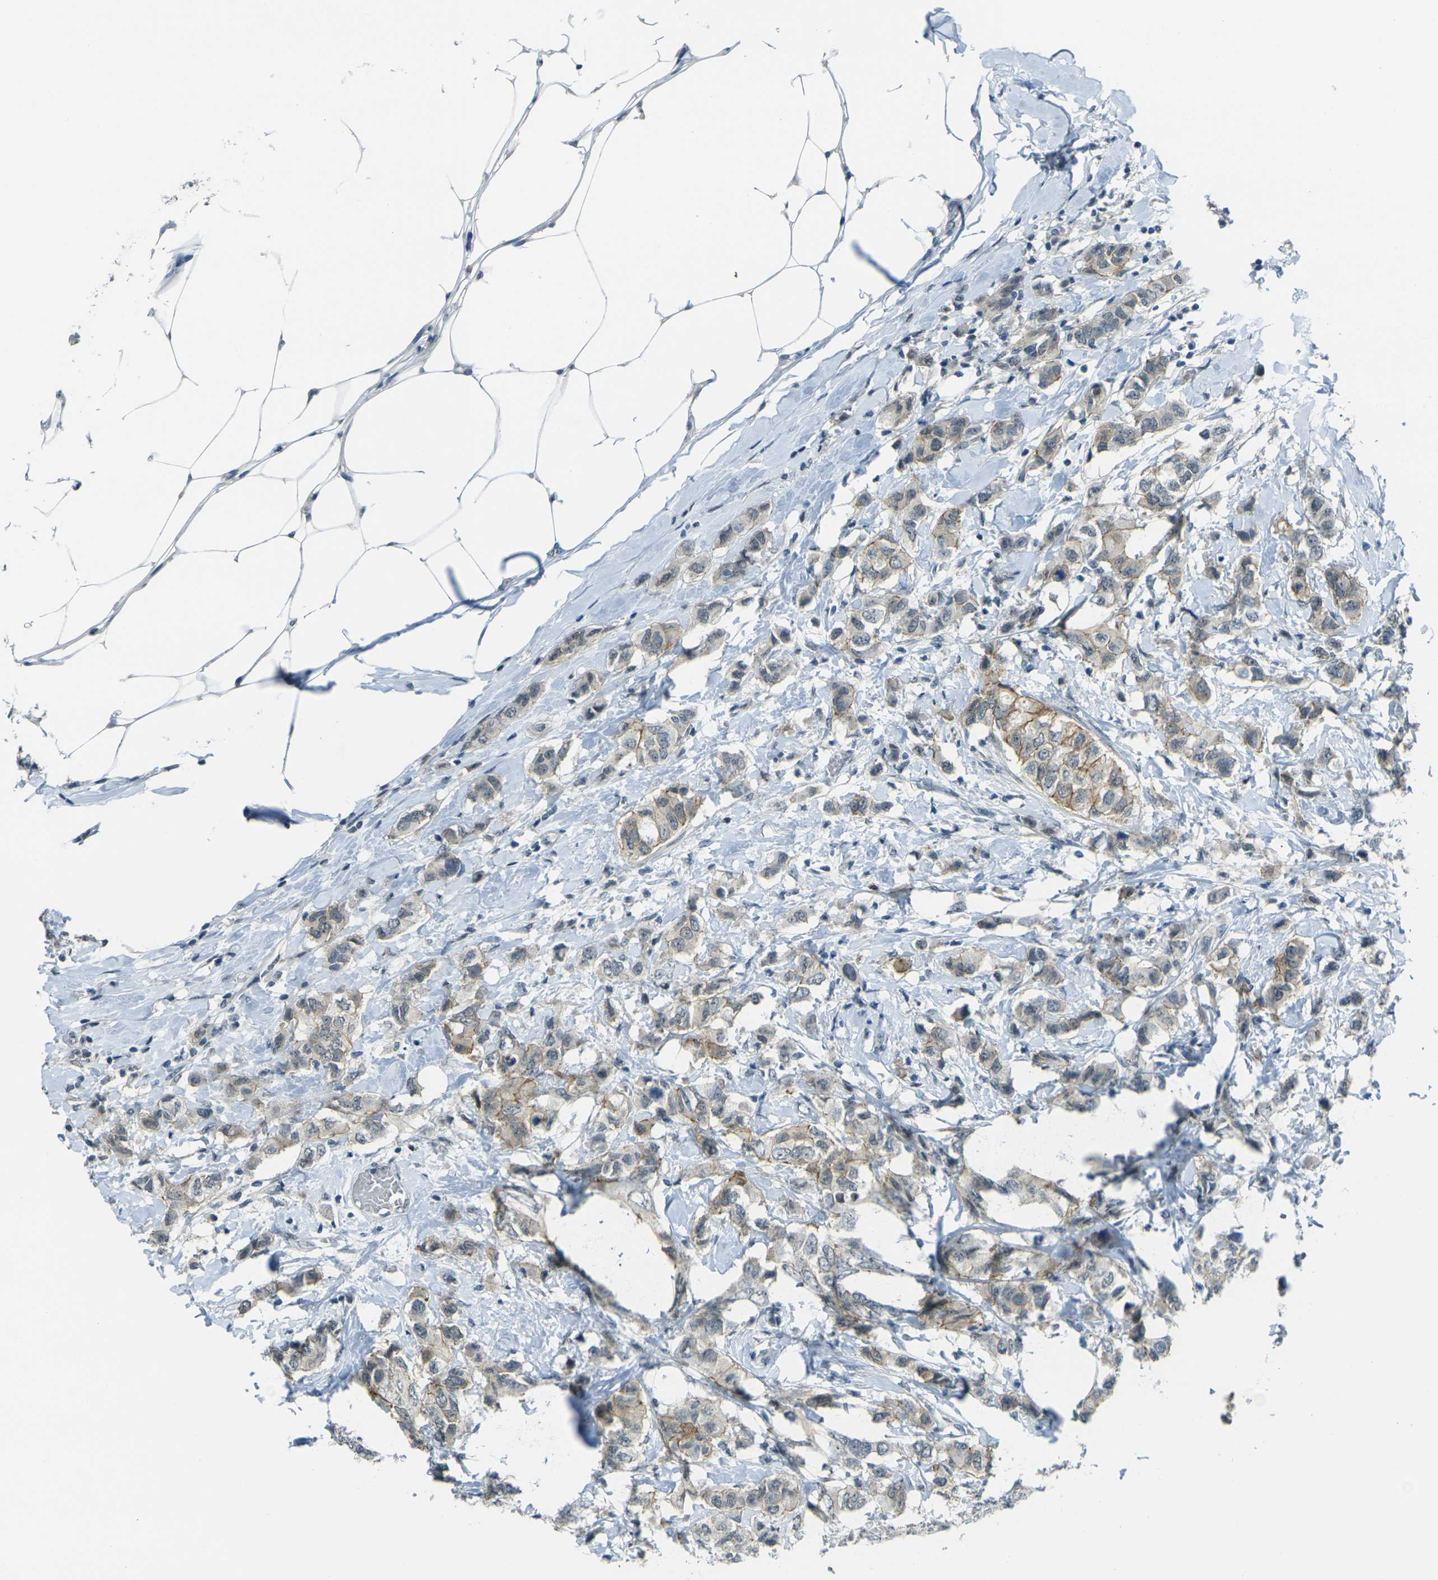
{"staining": {"intensity": "moderate", "quantity": ">75%", "location": "cytoplasmic/membranous"}, "tissue": "breast cancer", "cell_type": "Tumor cells", "image_type": "cancer", "snomed": [{"axis": "morphology", "description": "Duct carcinoma"}, {"axis": "topography", "description": "Breast"}], "caption": "Immunohistochemical staining of human breast cancer (infiltrating ductal carcinoma) demonstrates moderate cytoplasmic/membranous protein positivity in about >75% of tumor cells.", "gene": "SPTBN2", "patient": {"sex": "female", "age": 50}}